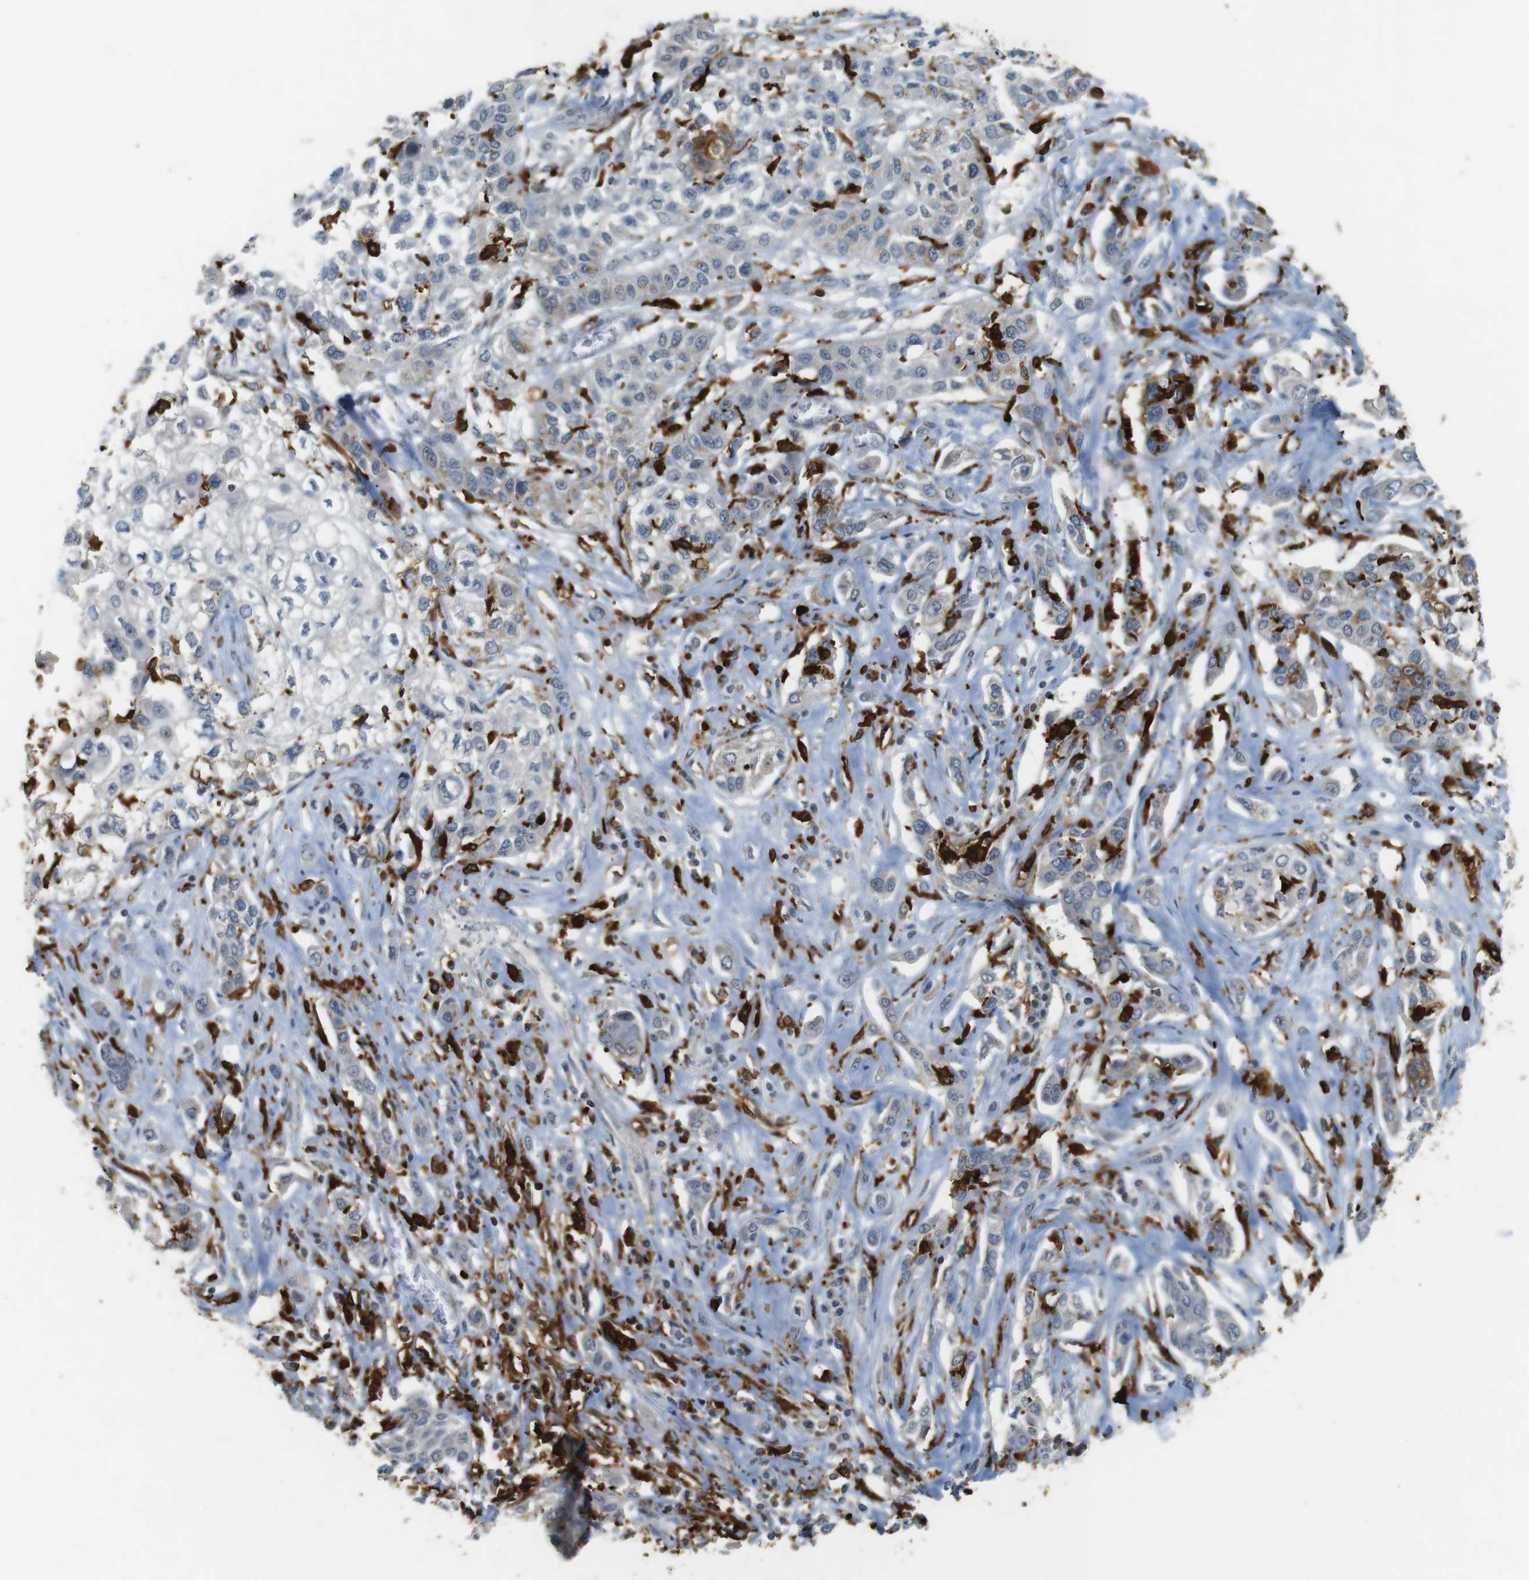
{"staining": {"intensity": "negative", "quantity": "none", "location": "none"}, "tissue": "lung cancer", "cell_type": "Tumor cells", "image_type": "cancer", "snomed": [{"axis": "morphology", "description": "Squamous cell carcinoma, NOS"}, {"axis": "topography", "description": "Lung"}], "caption": "DAB (3,3'-diaminobenzidine) immunohistochemical staining of lung squamous cell carcinoma reveals no significant positivity in tumor cells. (Immunohistochemistry (ihc), brightfield microscopy, high magnification).", "gene": "HLA-DRA", "patient": {"sex": "male", "age": 71}}